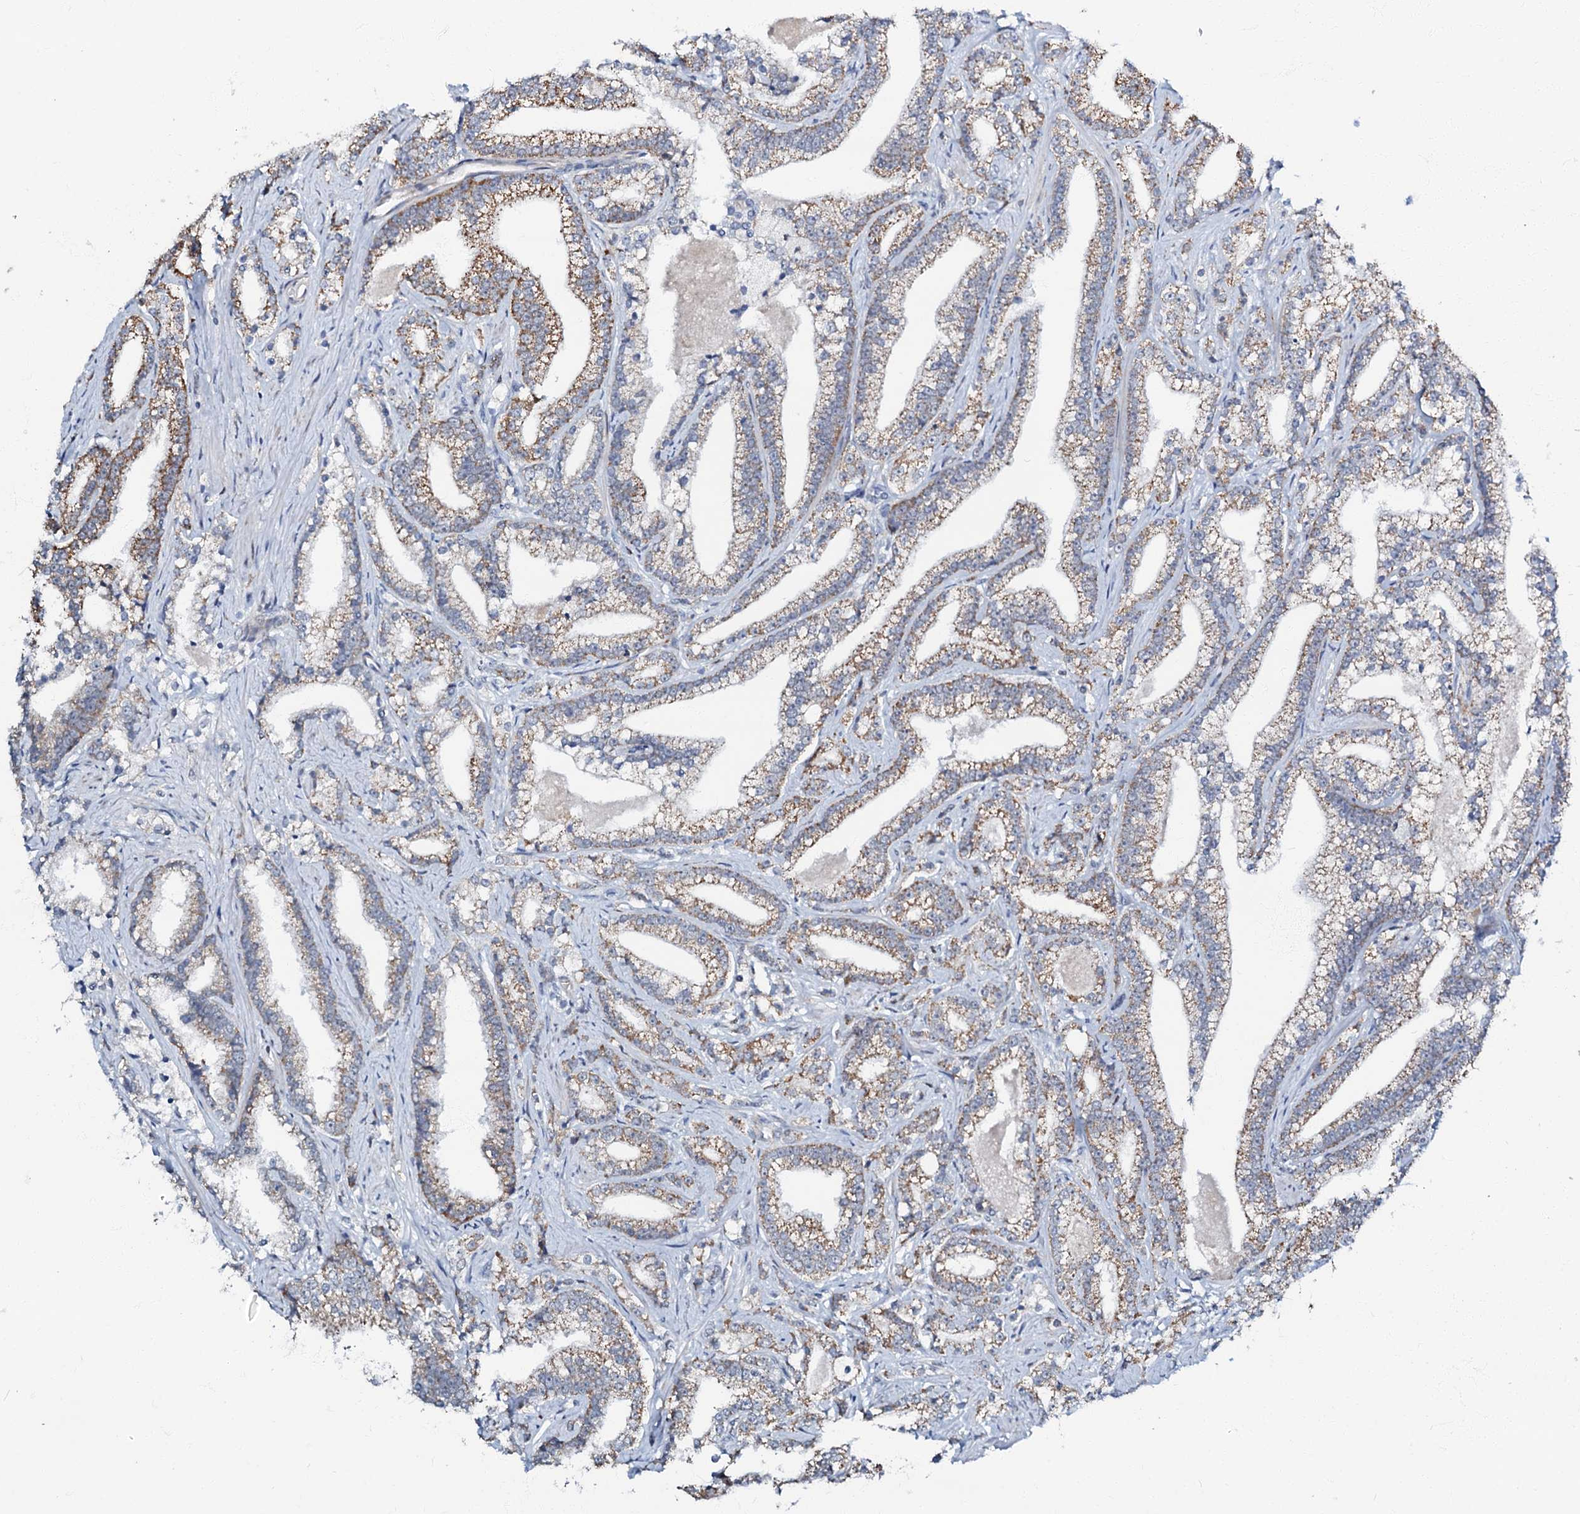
{"staining": {"intensity": "moderate", "quantity": ">75%", "location": "cytoplasmic/membranous"}, "tissue": "prostate cancer", "cell_type": "Tumor cells", "image_type": "cancer", "snomed": [{"axis": "morphology", "description": "Adenocarcinoma, High grade"}, {"axis": "topography", "description": "Prostate and seminal vesicle, NOS"}], "caption": "IHC micrograph of neoplastic tissue: human adenocarcinoma (high-grade) (prostate) stained using immunohistochemistry demonstrates medium levels of moderate protein expression localized specifically in the cytoplasmic/membranous of tumor cells, appearing as a cytoplasmic/membranous brown color.", "gene": "MRPL51", "patient": {"sex": "male", "age": 67}}